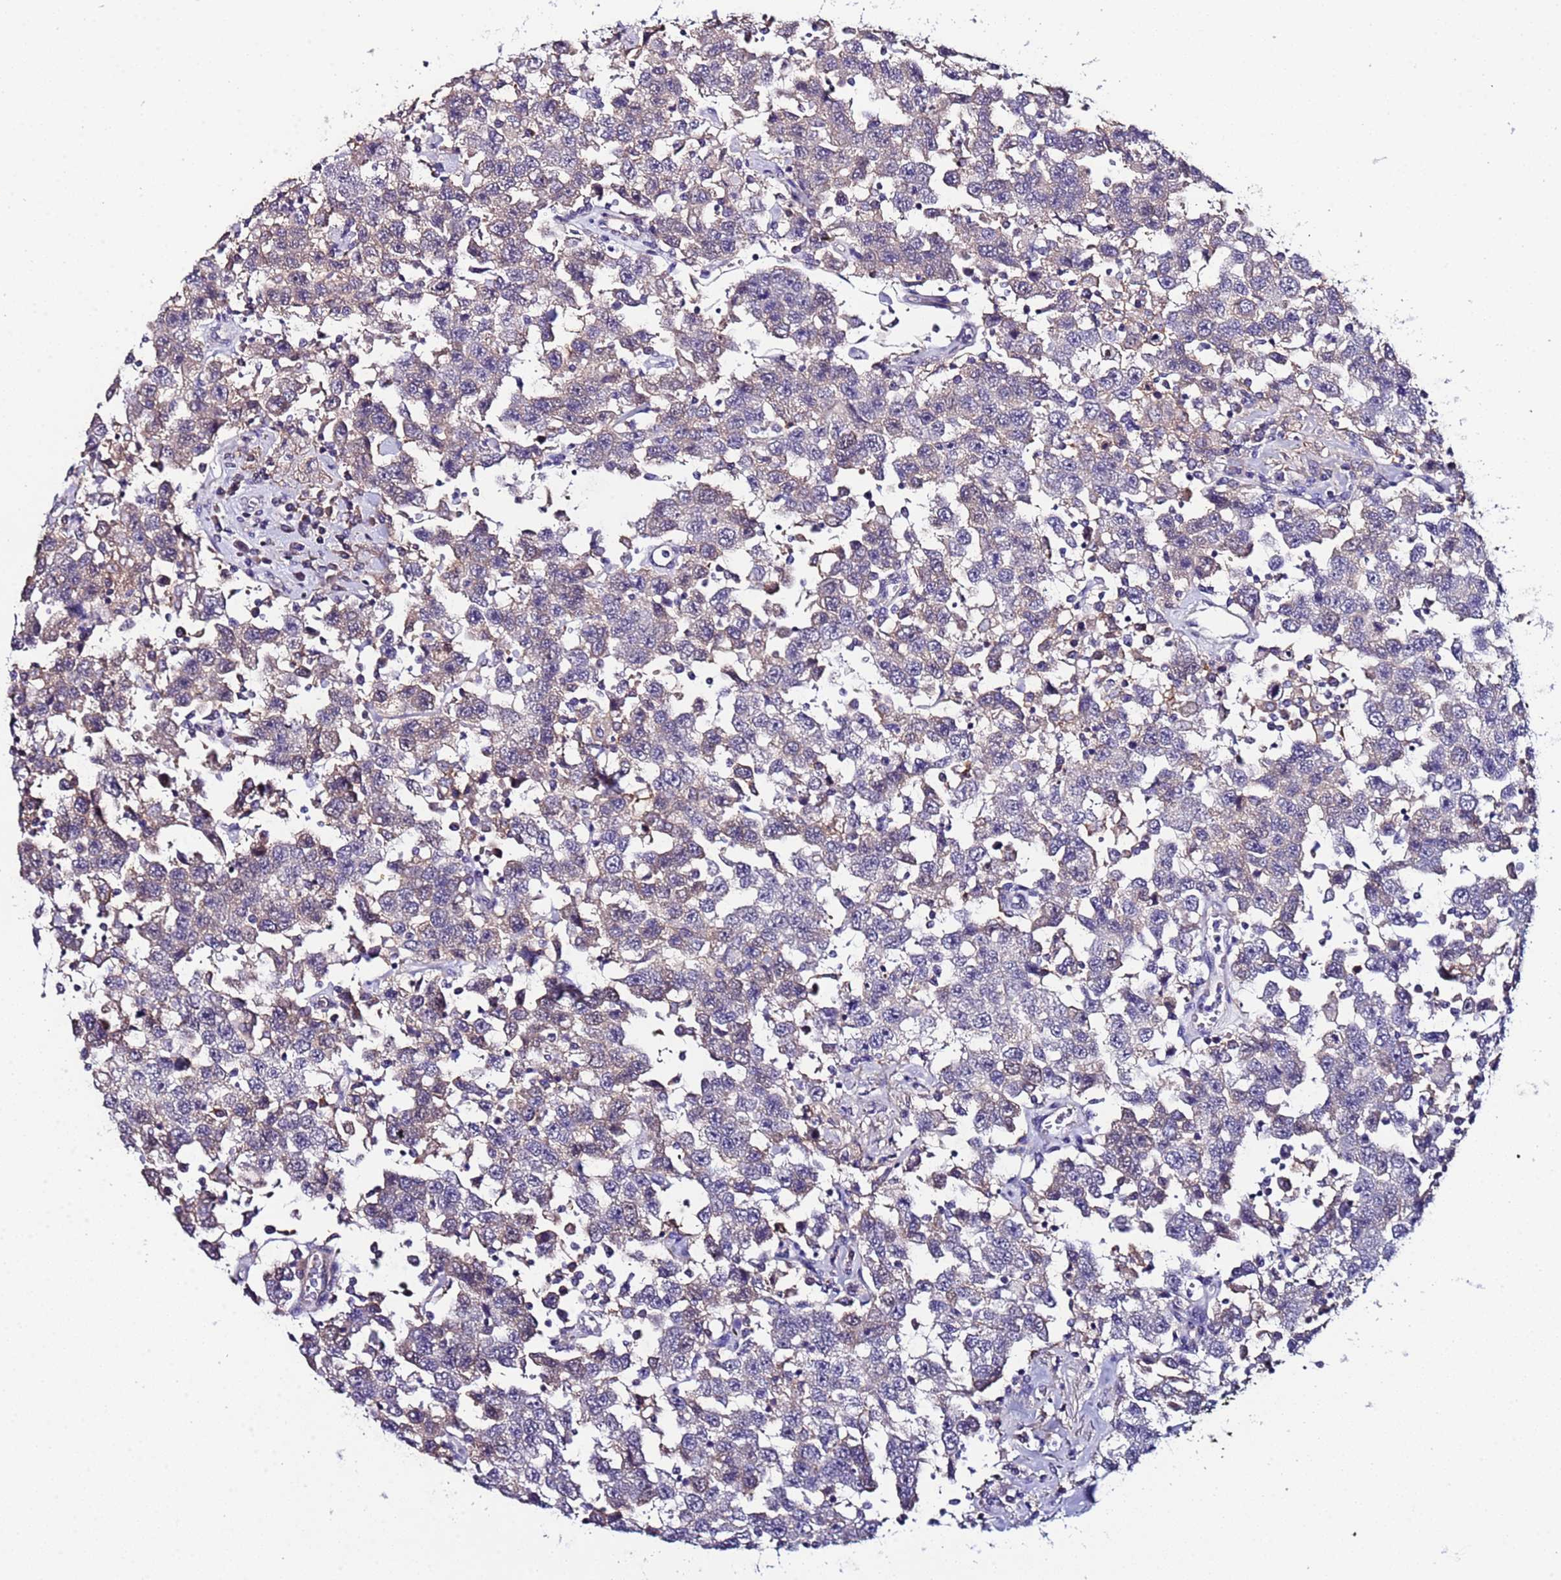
{"staining": {"intensity": "negative", "quantity": "none", "location": "none"}, "tissue": "testis cancer", "cell_type": "Tumor cells", "image_type": "cancer", "snomed": [{"axis": "morphology", "description": "Seminoma, NOS"}, {"axis": "topography", "description": "Testis"}], "caption": "Tumor cells show no significant expression in testis cancer (seminoma).", "gene": "ZNF248", "patient": {"sex": "male", "age": 41}}